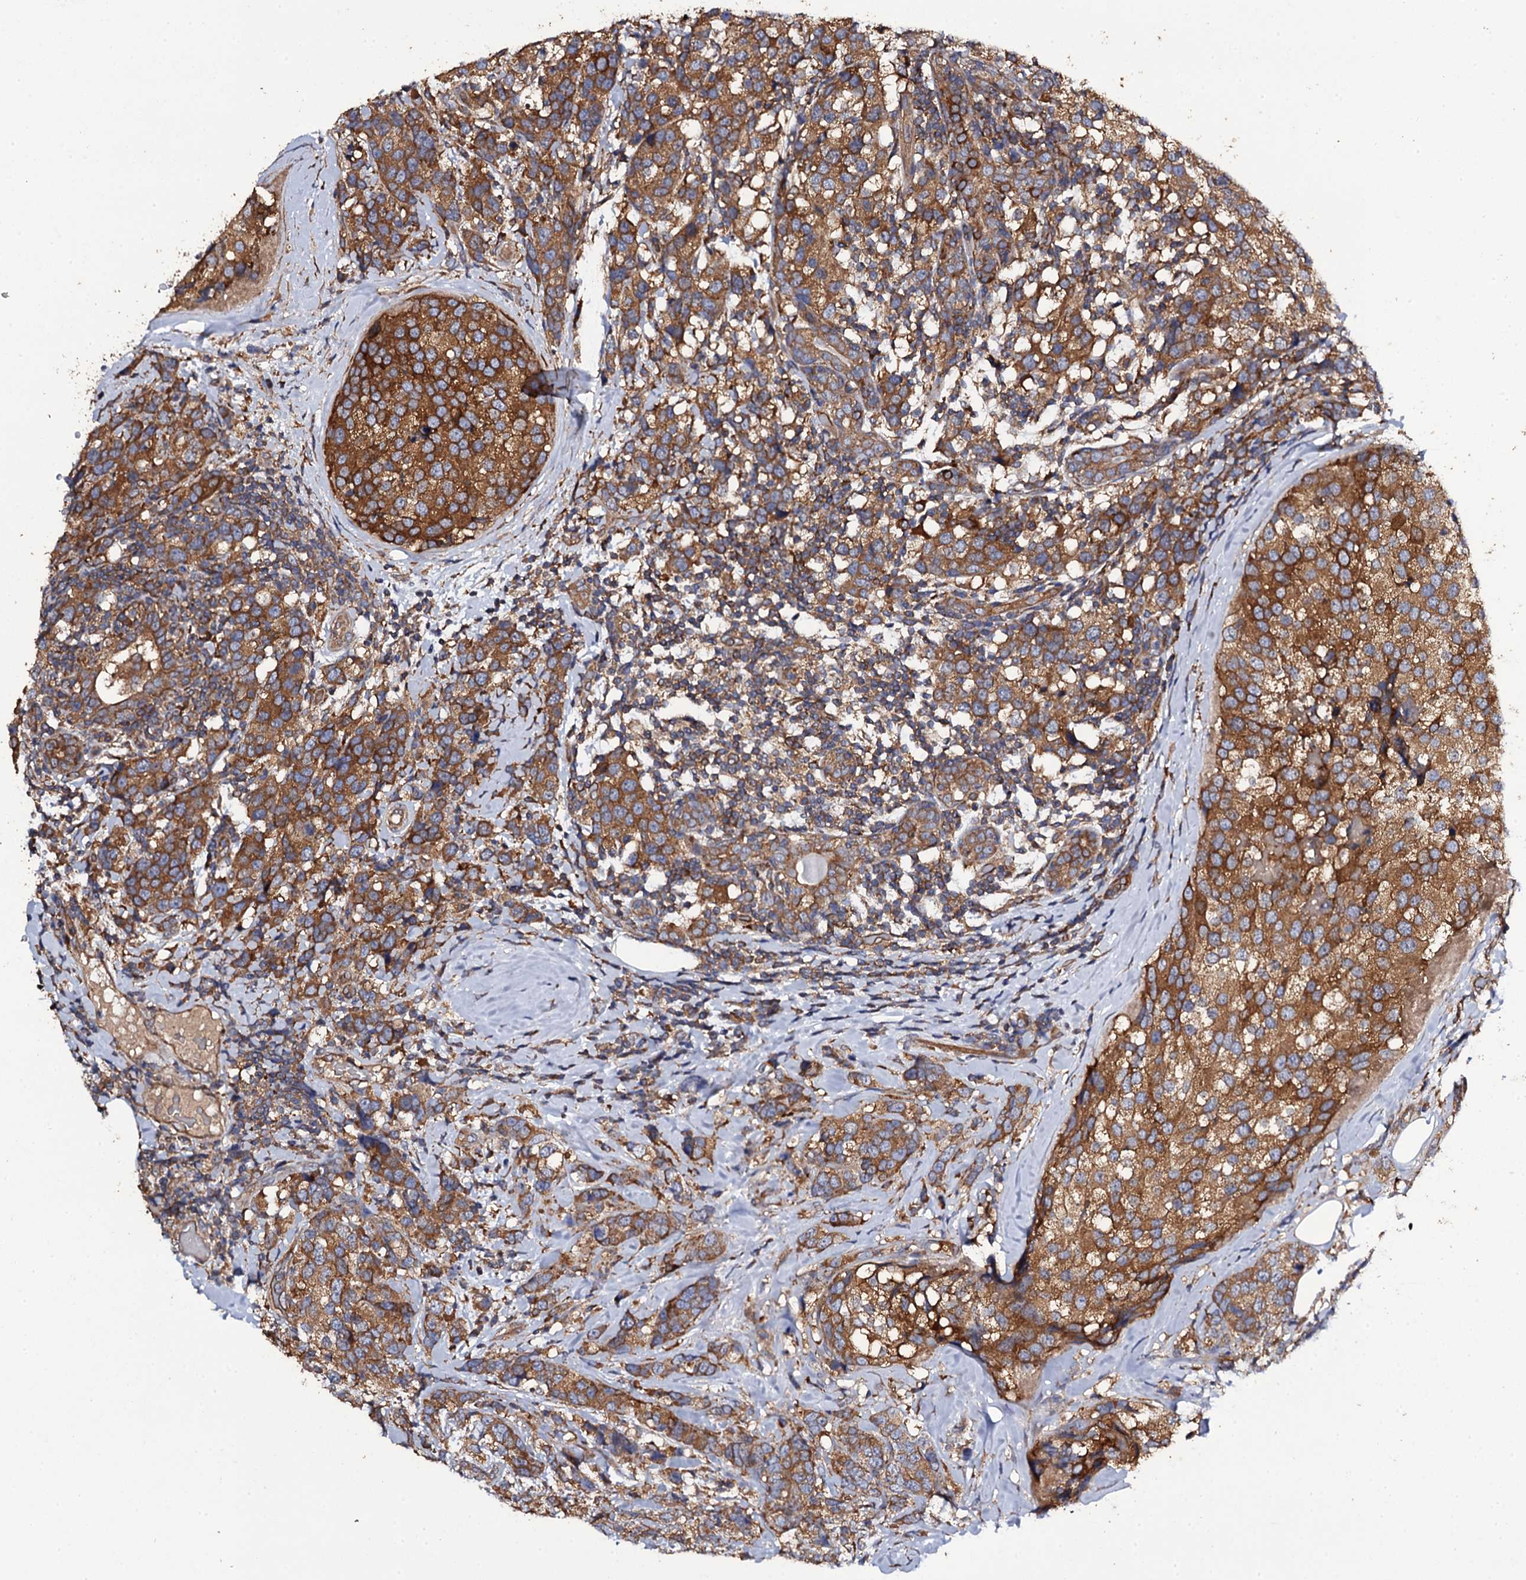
{"staining": {"intensity": "strong", "quantity": ">75%", "location": "cytoplasmic/membranous"}, "tissue": "breast cancer", "cell_type": "Tumor cells", "image_type": "cancer", "snomed": [{"axis": "morphology", "description": "Lobular carcinoma"}, {"axis": "topography", "description": "Breast"}], "caption": "Protein positivity by immunohistochemistry exhibits strong cytoplasmic/membranous positivity in about >75% of tumor cells in lobular carcinoma (breast). (IHC, brightfield microscopy, high magnification).", "gene": "TTC23", "patient": {"sex": "female", "age": 59}}